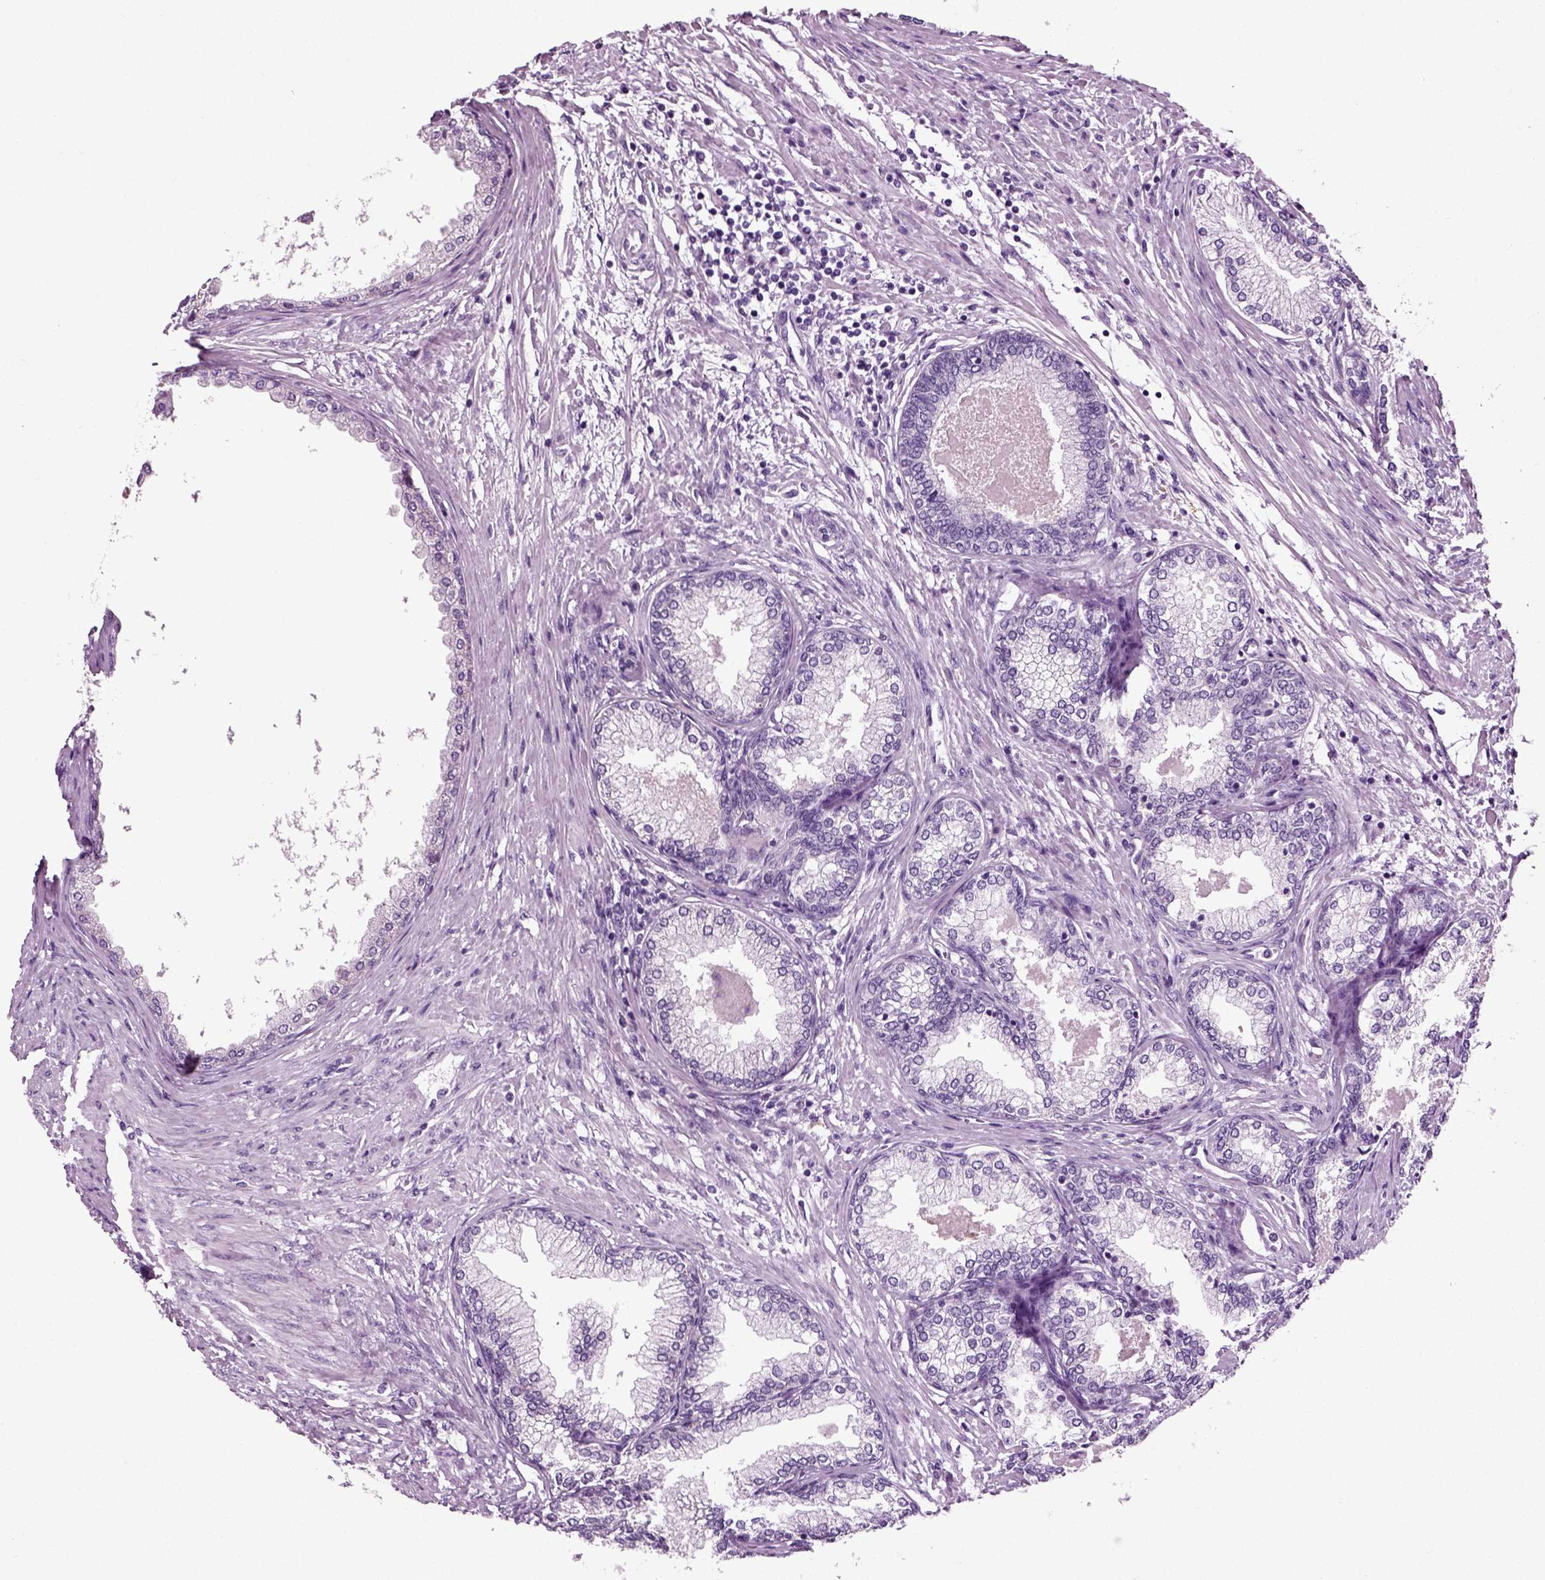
{"staining": {"intensity": "negative", "quantity": "none", "location": "none"}, "tissue": "prostate", "cell_type": "Glandular cells", "image_type": "normal", "snomed": [{"axis": "morphology", "description": "Normal tissue, NOS"}, {"axis": "topography", "description": "Prostate"}], "caption": "Immunohistochemistry micrograph of unremarkable prostate: prostate stained with DAB (3,3'-diaminobenzidine) shows no significant protein staining in glandular cells.", "gene": "DNAH10", "patient": {"sex": "male", "age": 72}}